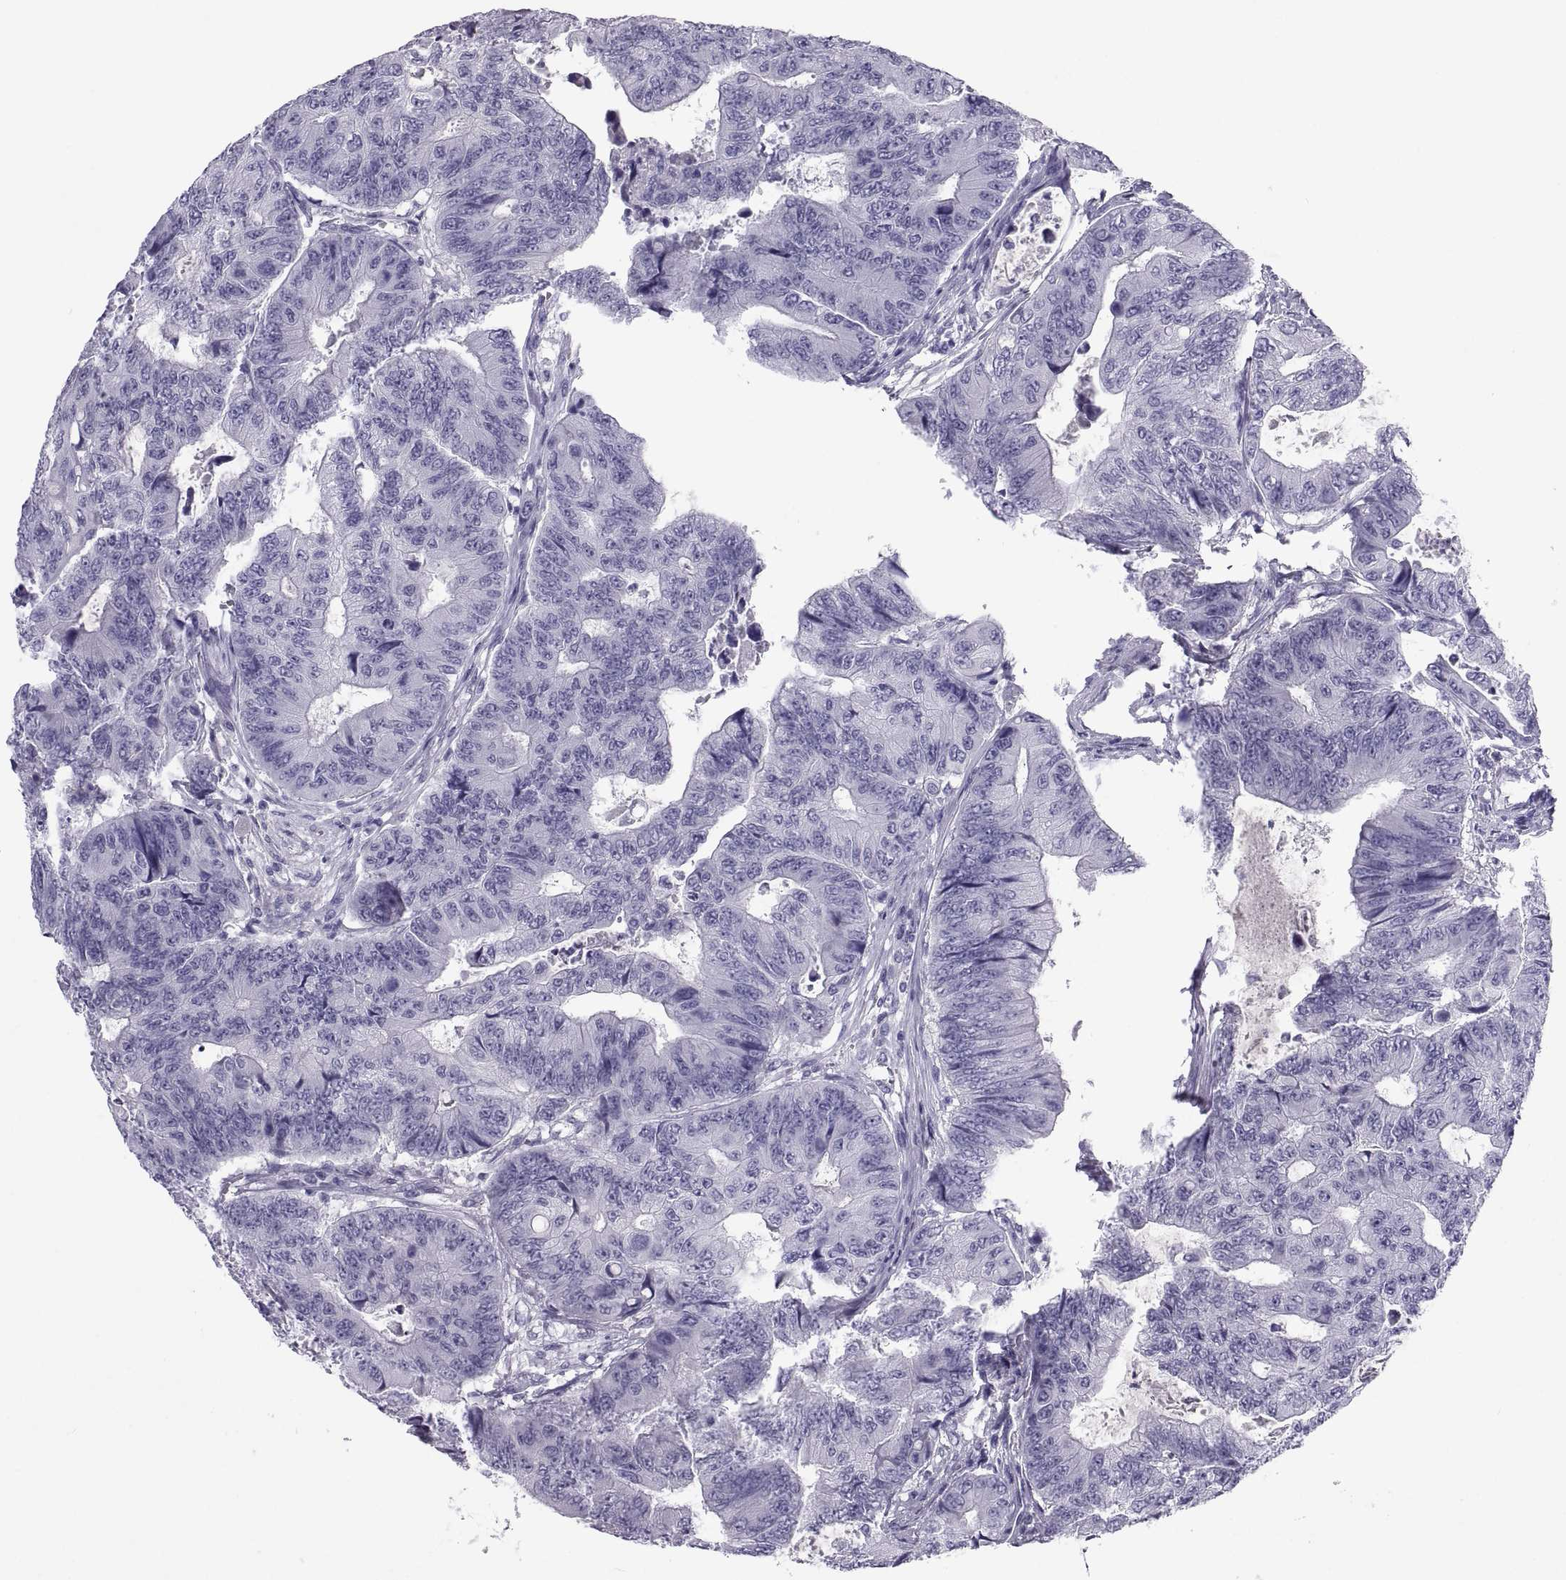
{"staining": {"intensity": "negative", "quantity": "none", "location": "none"}, "tissue": "colorectal cancer", "cell_type": "Tumor cells", "image_type": "cancer", "snomed": [{"axis": "morphology", "description": "Adenocarcinoma, NOS"}, {"axis": "topography", "description": "Colon"}], "caption": "Protein analysis of adenocarcinoma (colorectal) displays no significant expression in tumor cells.", "gene": "PCSK1N", "patient": {"sex": "female", "age": 48}}